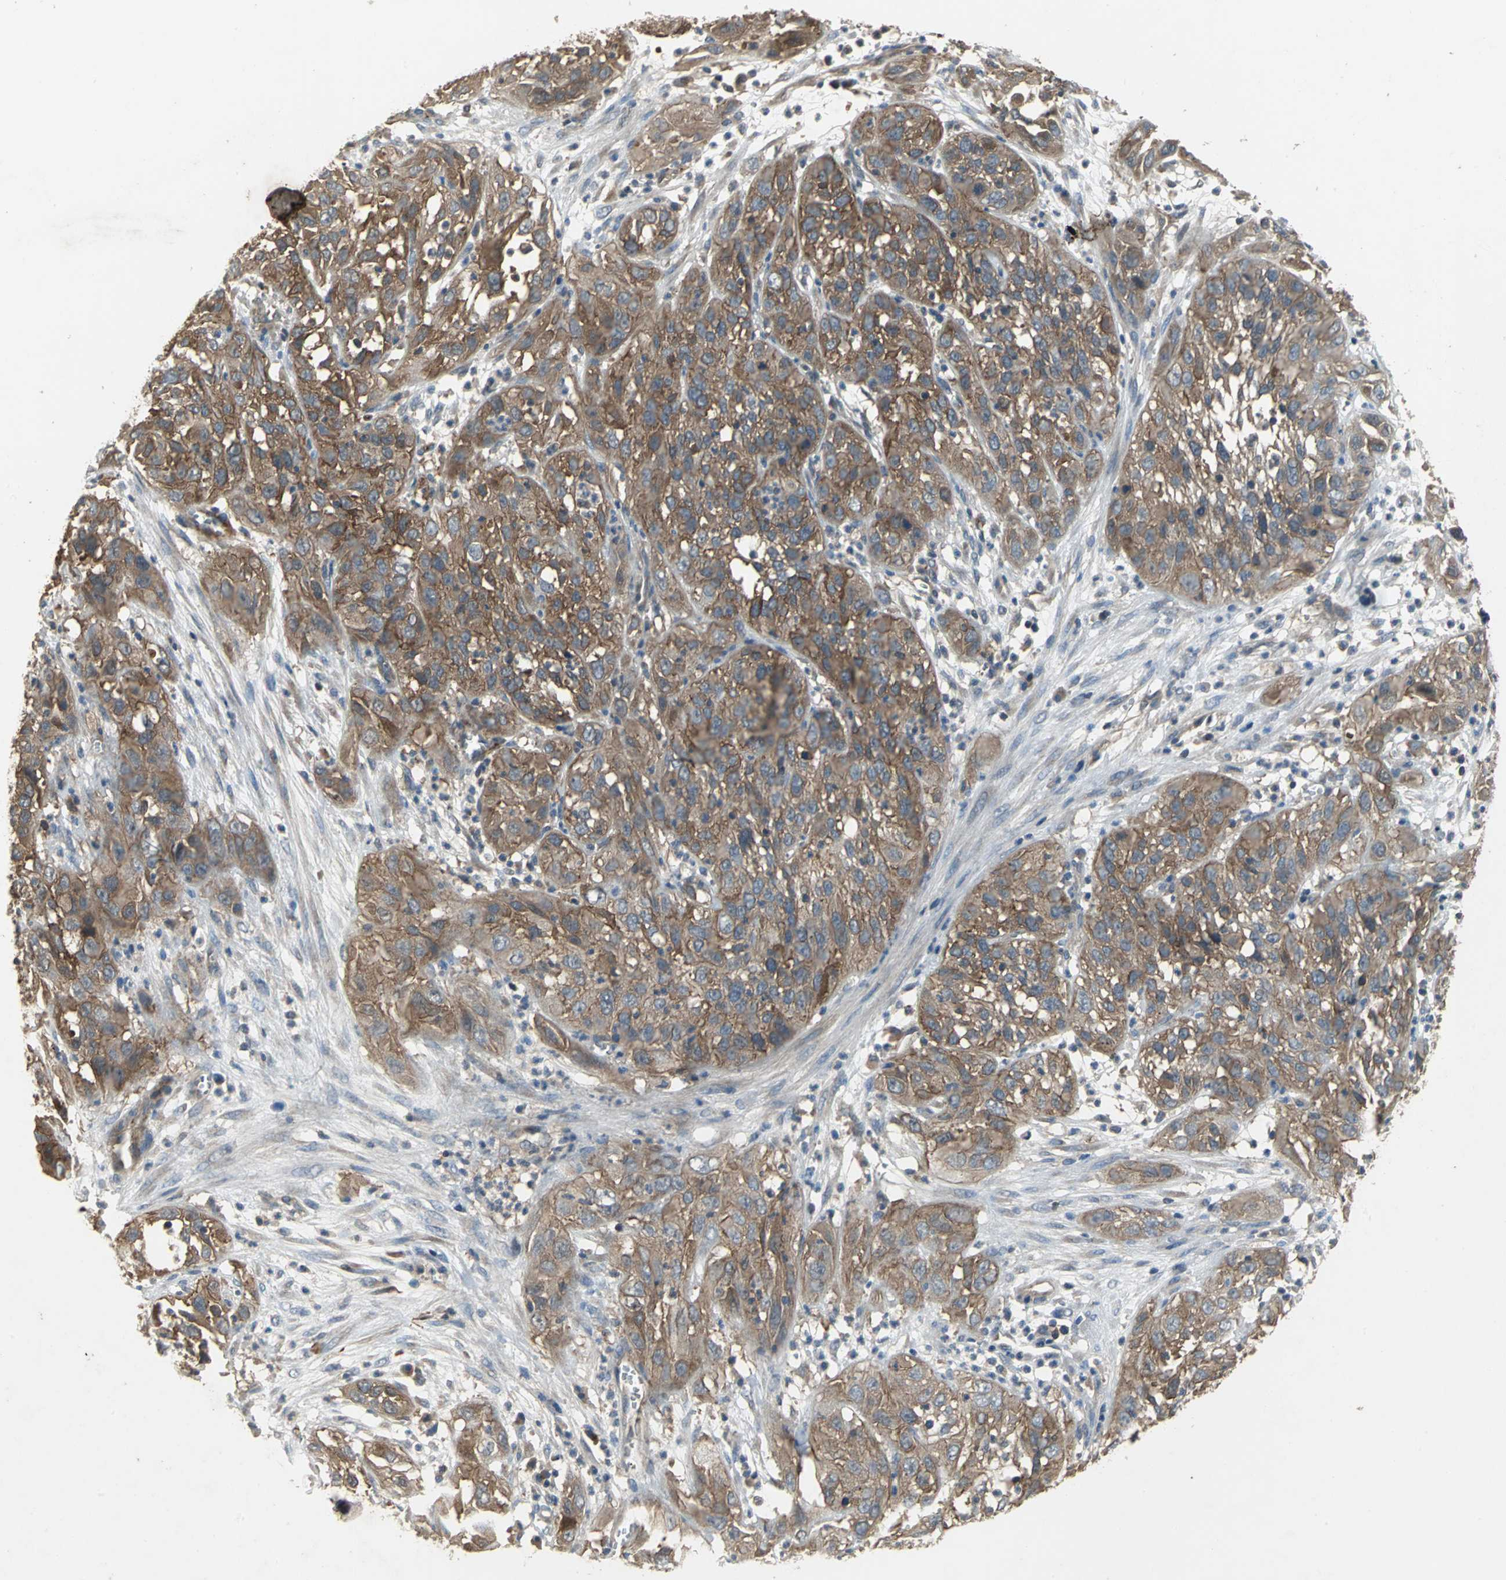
{"staining": {"intensity": "moderate", "quantity": ">75%", "location": "cytoplasmic/membranous"}, "tissue": "cervical cancer", "cell_type": "Tumor cells", "image_type": "cancer", "snomed": [{"axis": "morphology", "description": "Squamous cell carcinoma, NOS"}, {"axis": "topography", "description": "Cervix"}], "caption": "Immunohistochemistry (IHC) (DAB (3,3'-diaminobenzidine)) staining of cervical squamous cell carcinoma shows moderate cytoplasmic/membranous protein staining in about >75% of tumor cells. The protein is shown in brown color, while the nuclei are stained blue.", "gene": "MET", "patient": {"sex": "female", "age": 32}}